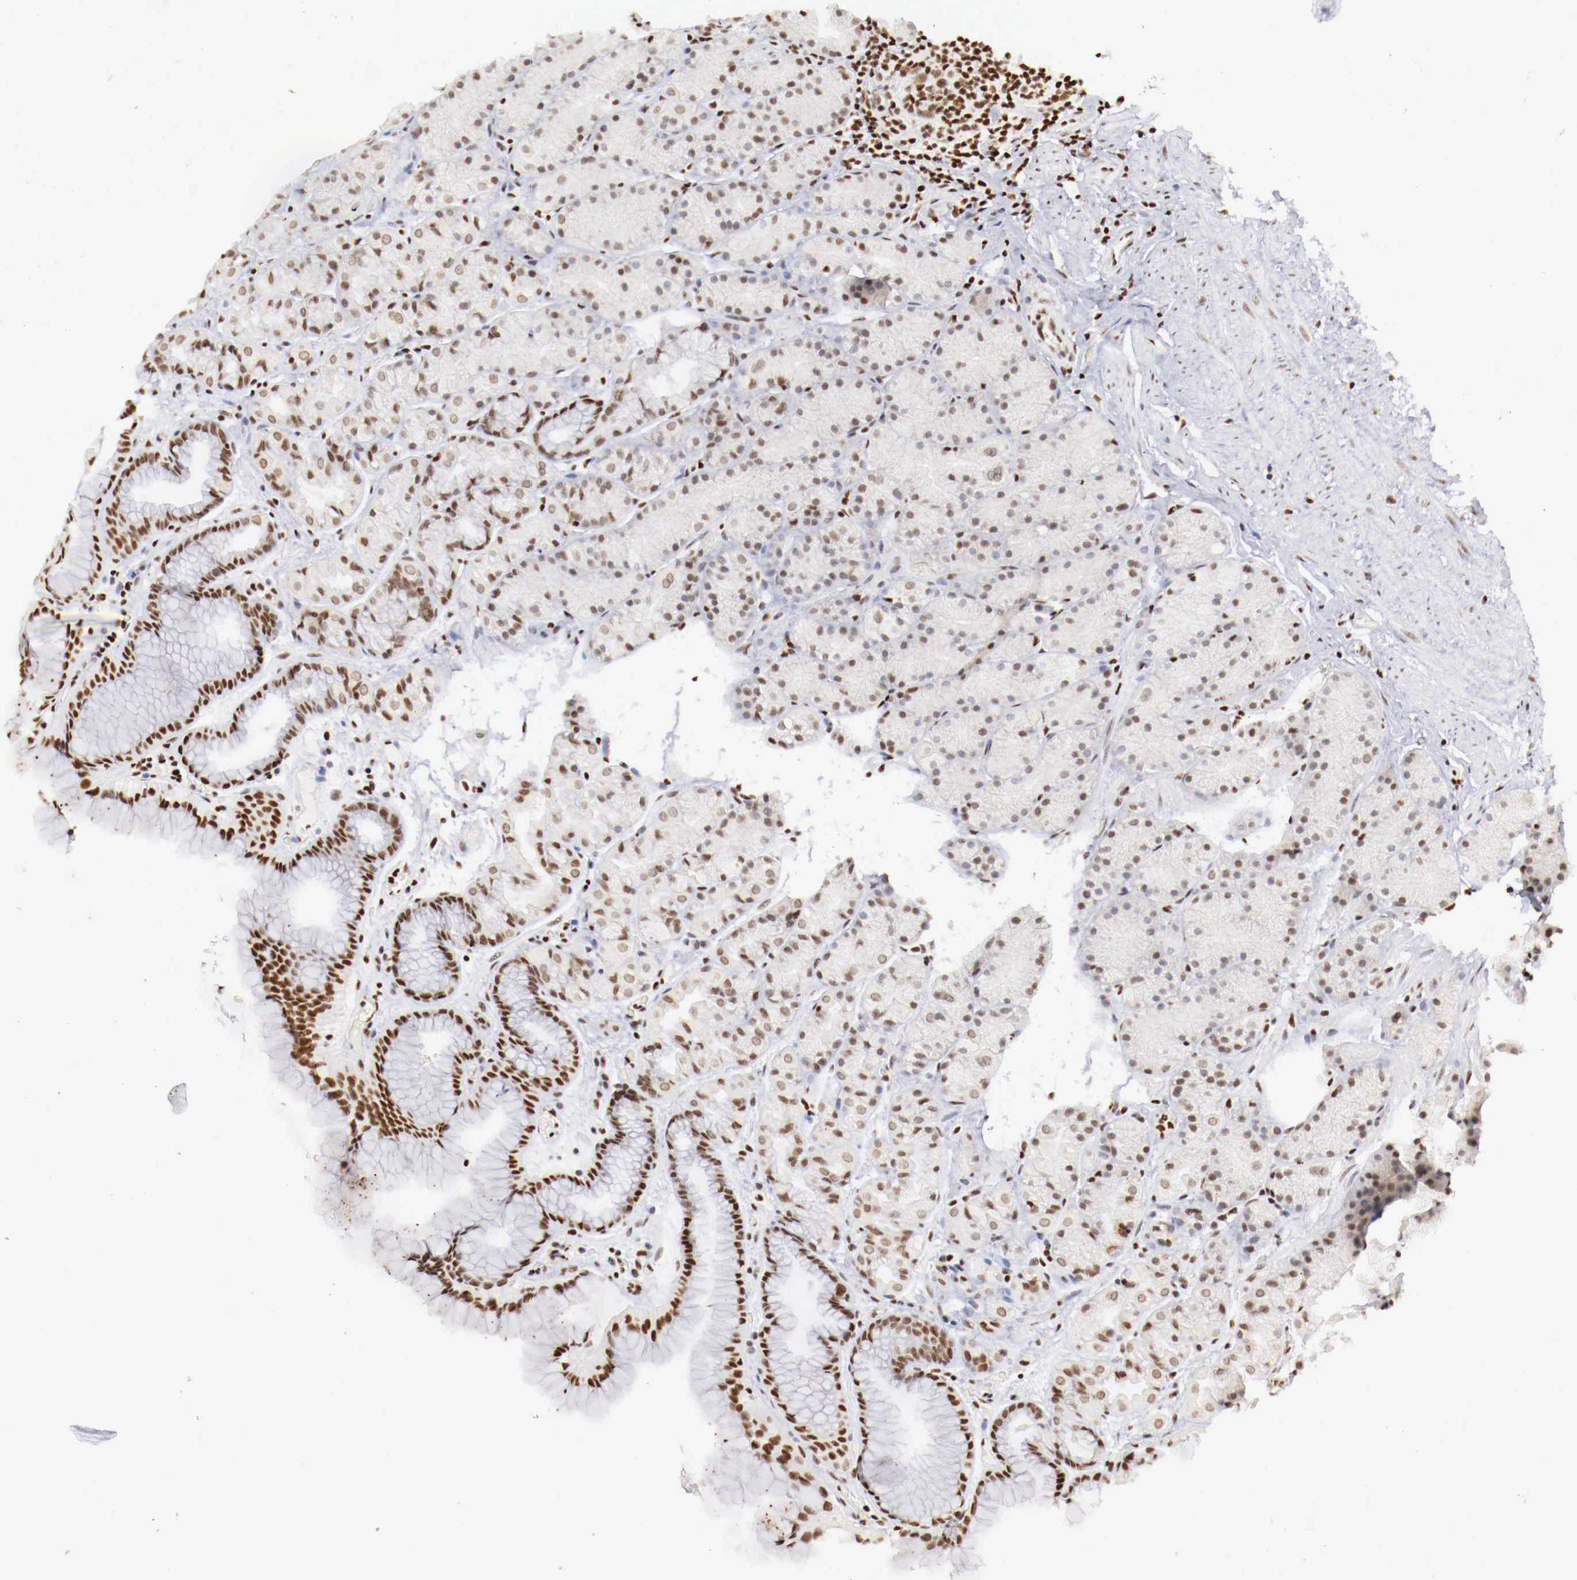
{"staining": {"intensity": "moderate", "quantity": ">75%", "location": "nuclear"}, "tissue": "stomach", "cell_type": "Glandular cells", "image_type": "normal", "snomed": [{"axis": "morphology", "description": "Normal tissue, NOS"}, {"axis": "topography", "description": "Stomach, upper"}], "caption": "Benign stomach demonstrates moderate nuclear positivity in about >75% of glandular cells, visualized by immunohistochemistry.", "gene": "MAX", "patient": {"sex": "male", "age": 72}}